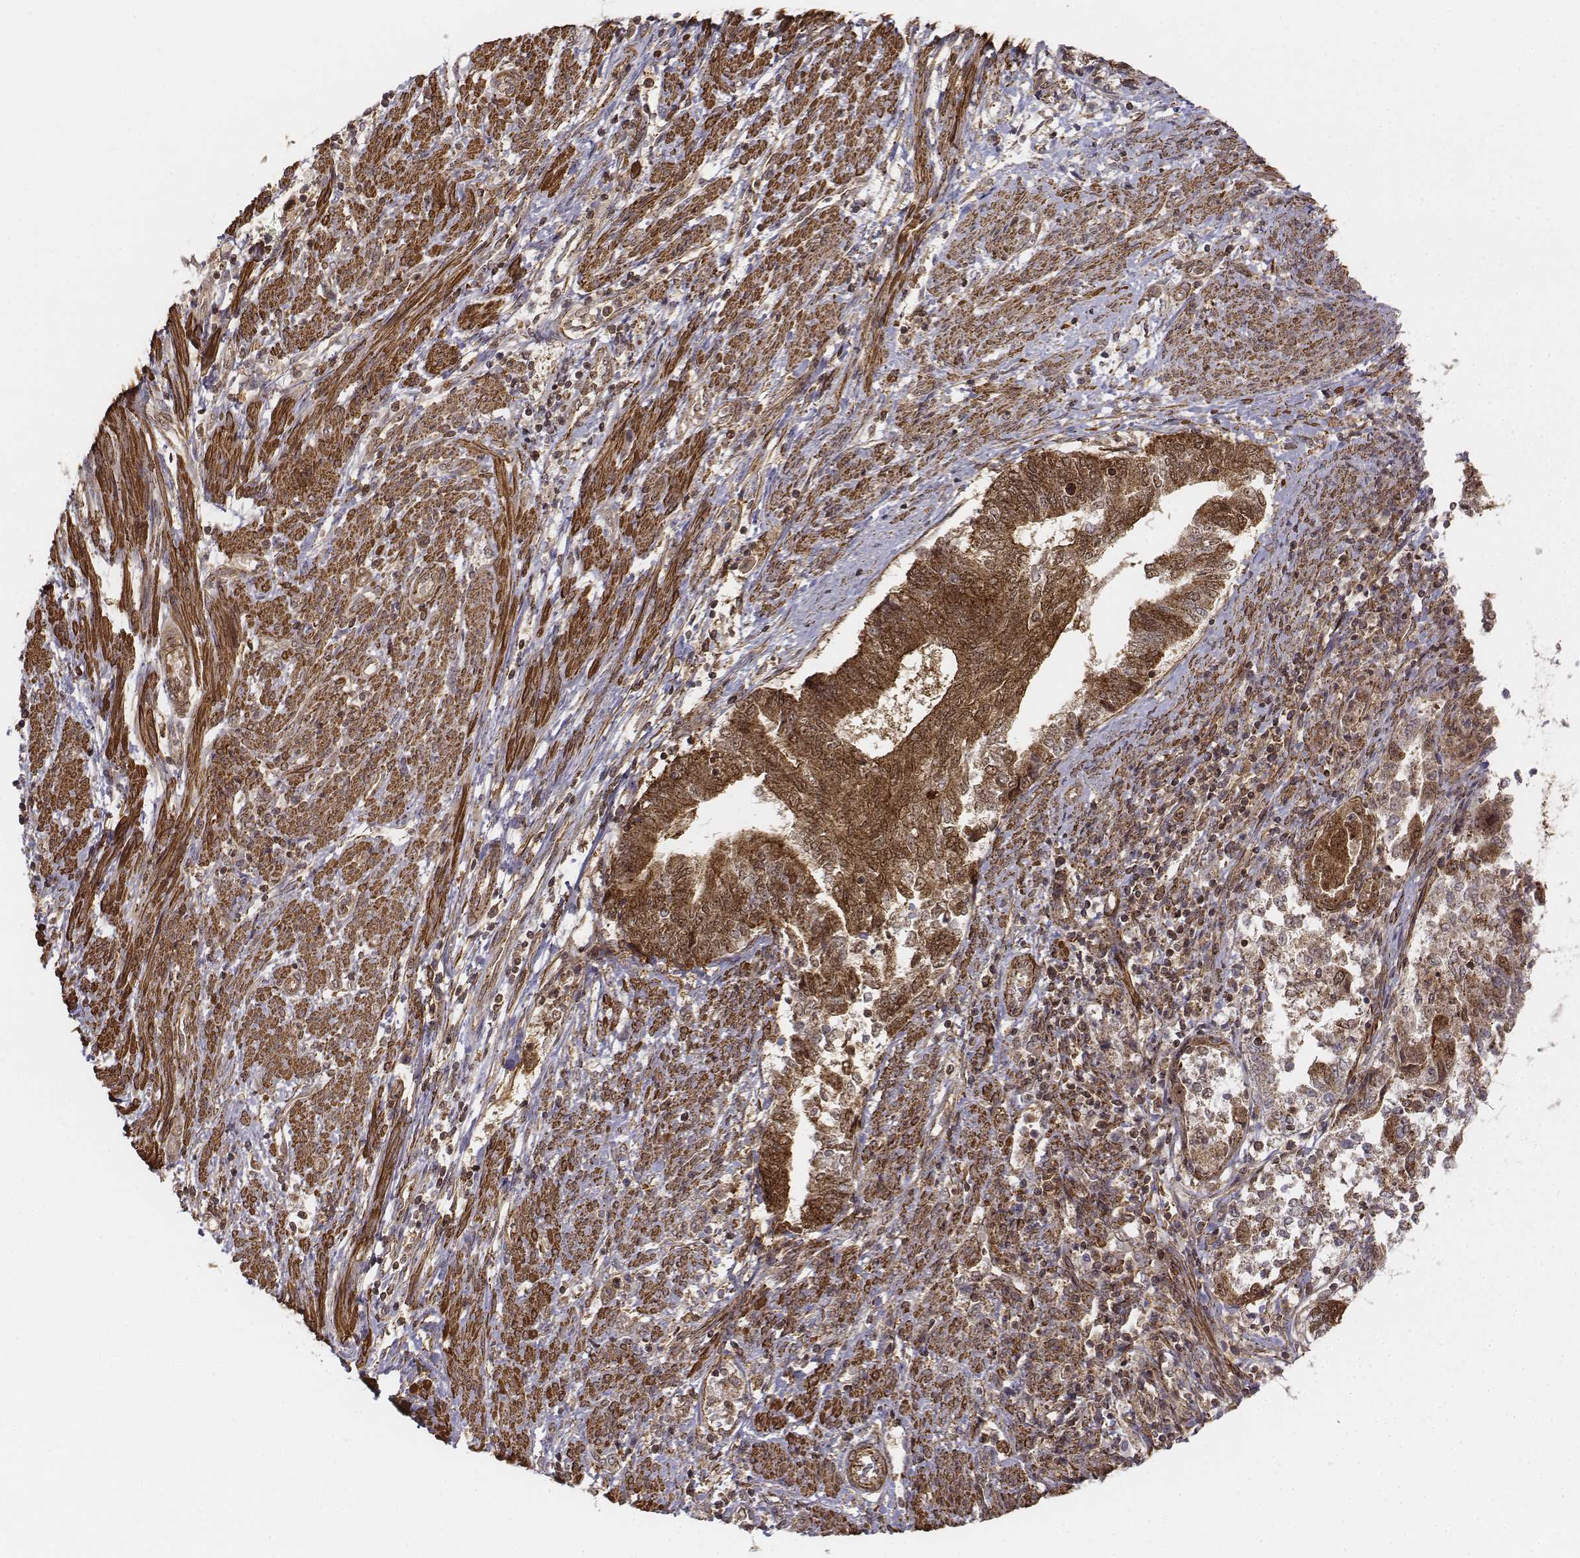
{"staining": {"intensity": "moderate", "quantity": ">75%", "location": "cytoplasmic/membranous,nuclear"}, "tissue": "endometrial cancer", "cell_type": "Tumor cells", "image_type": "cancer", "snomed": [{"axis": "morphology", "description": "Adenocarcinoma, NOS"}, {"axis": "topography", "description": "Endometrium"}], "caption": "Brown immunohistochemical staining in endometrial cancer (adenocarcinoma) demonstrates moderate cytoplasmic/membranous and nuclear staining in approximately >75% of tumor cells.", "gene": "ZFYVE19", "patient": {"sex": "female", "age": 65}}